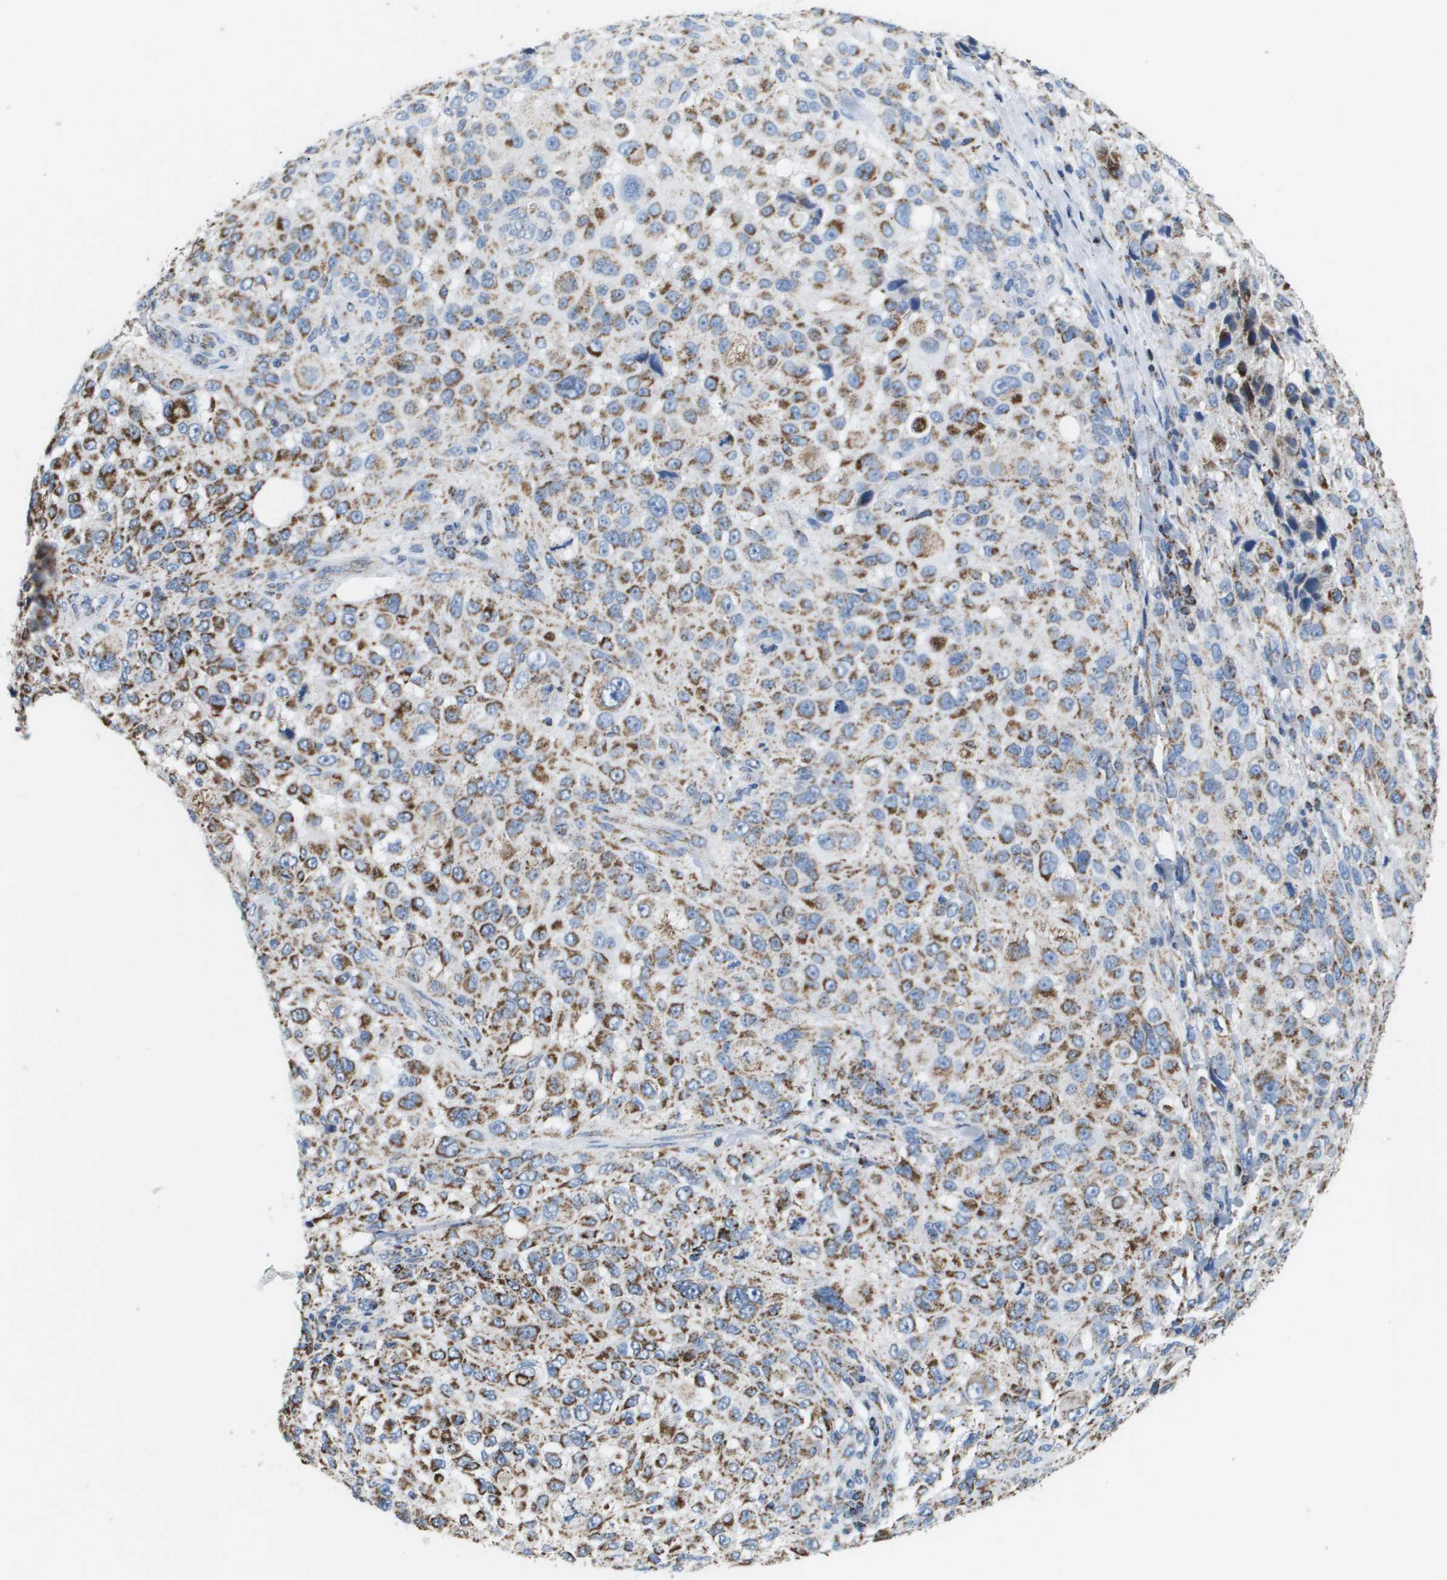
{"staining": {"intensity": "strong", "quantity": ">75%", "location": "cytoplasmic/membranous"}, "tissue": "melanoma", "cell_type": "Tumor cells", "image_type": "cancer", "snomed": [{"axis": "morphology", "description": "Necrosis, NOS"}, {"axis": "morphology", "description": "Malignant melanoma, NOS"}, {"axis": "topography", "description": "Skin"}], "caption": "Malignant melanoma tissue displays strong cytoplasmic/membranous staining in approximately >75% of tumor cells", "gene": "ATP5F1B", "patient": {"sex": "female", "age": 87}}